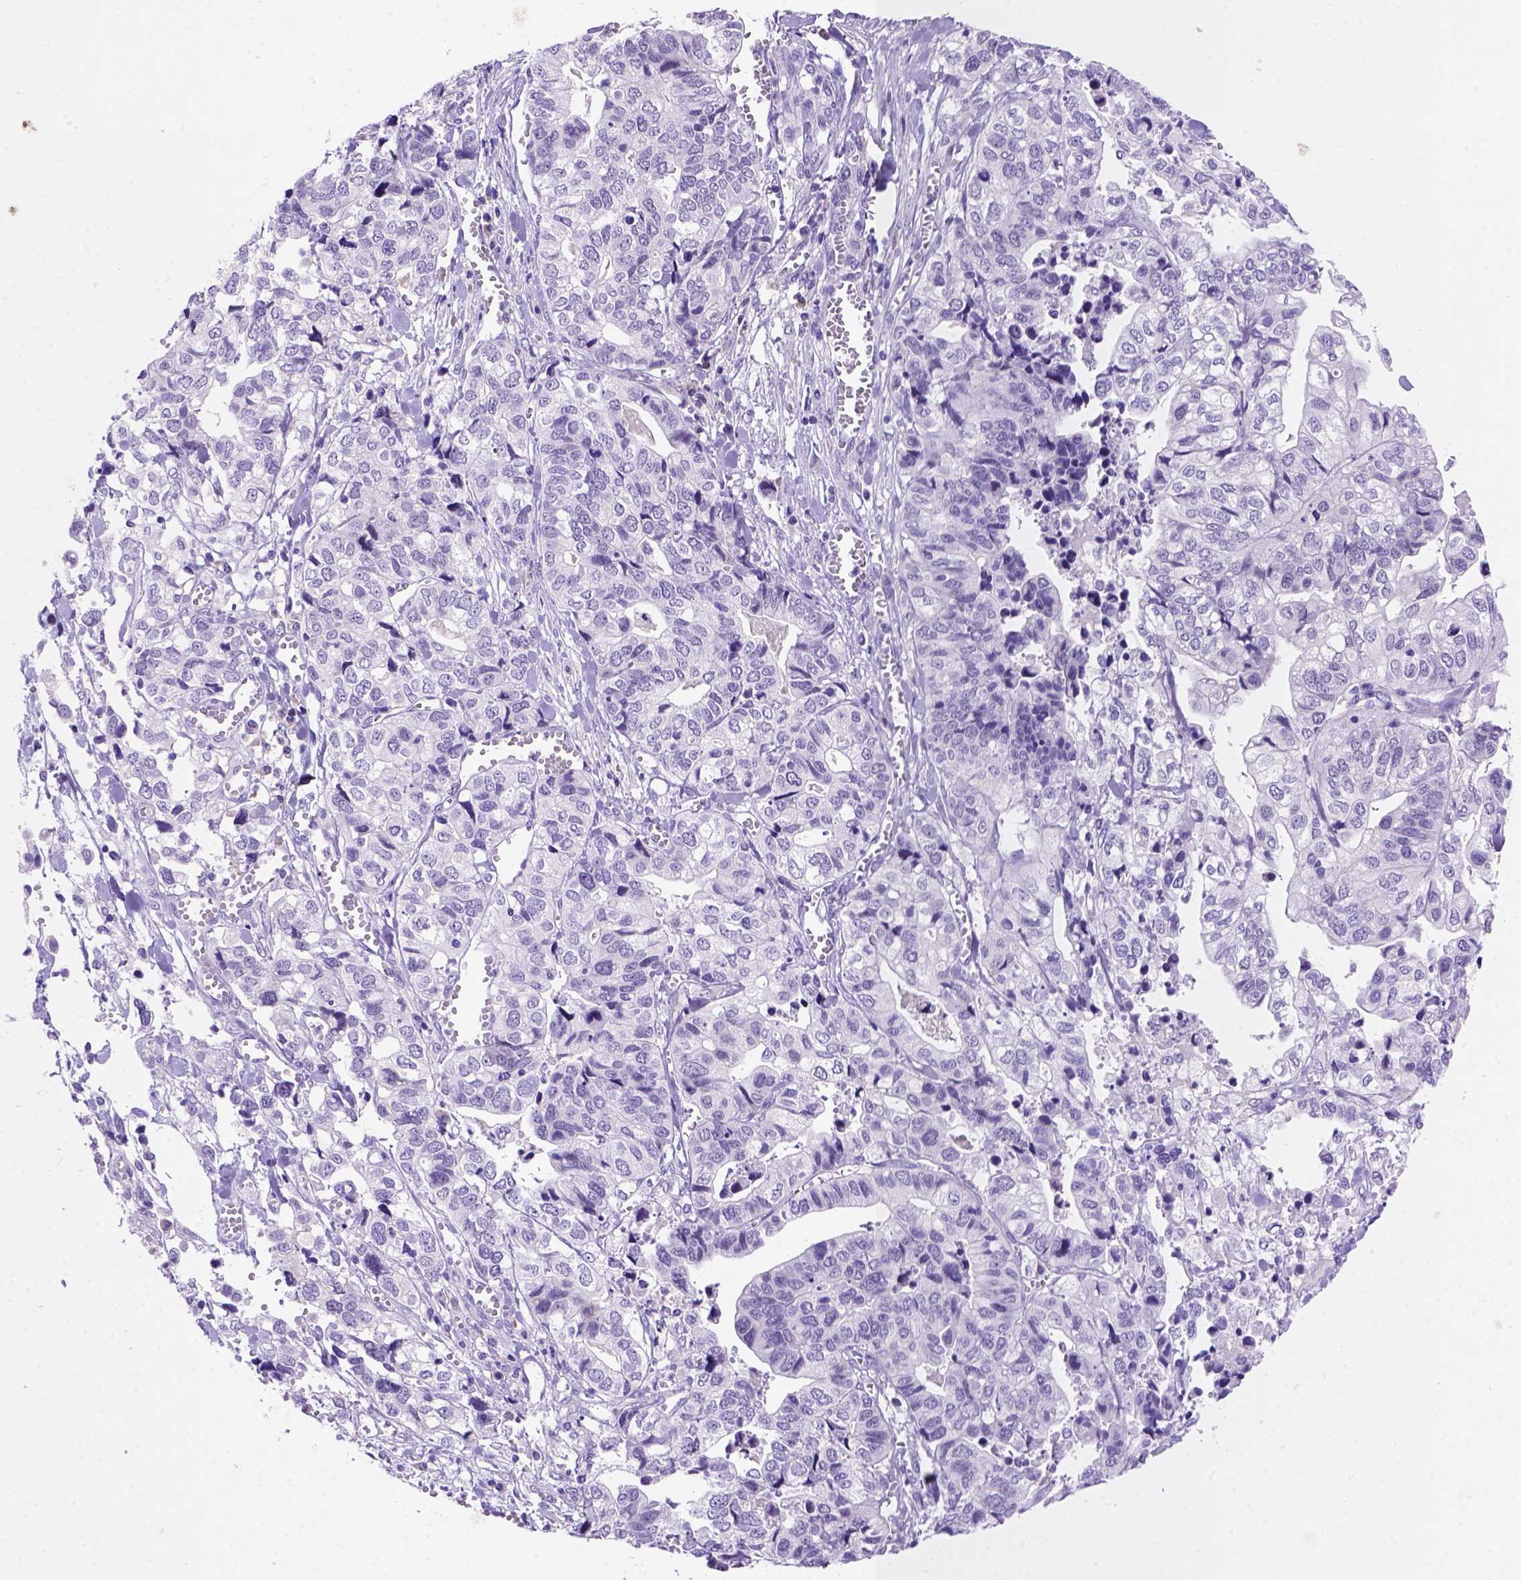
{"staining": {"intensity": "negative", "quantity": "none", "location": "none"}, "tissue": "stomach cancer", "cell_type": "Tumor cells", "image_type": "cancer", "snomed": [{"axis": "morphology", "description": "Adenocarcinoma, NOS"}, {"axis": "topography", "description": "Stomach, upper"}], "caption": "A high-resolution photomicrograph shows IHC staining of stomach cancer, which displays no significant staining in tumor cells.", "gene": "FAM81B", "patient": {"sex": "female", "age": 67}}